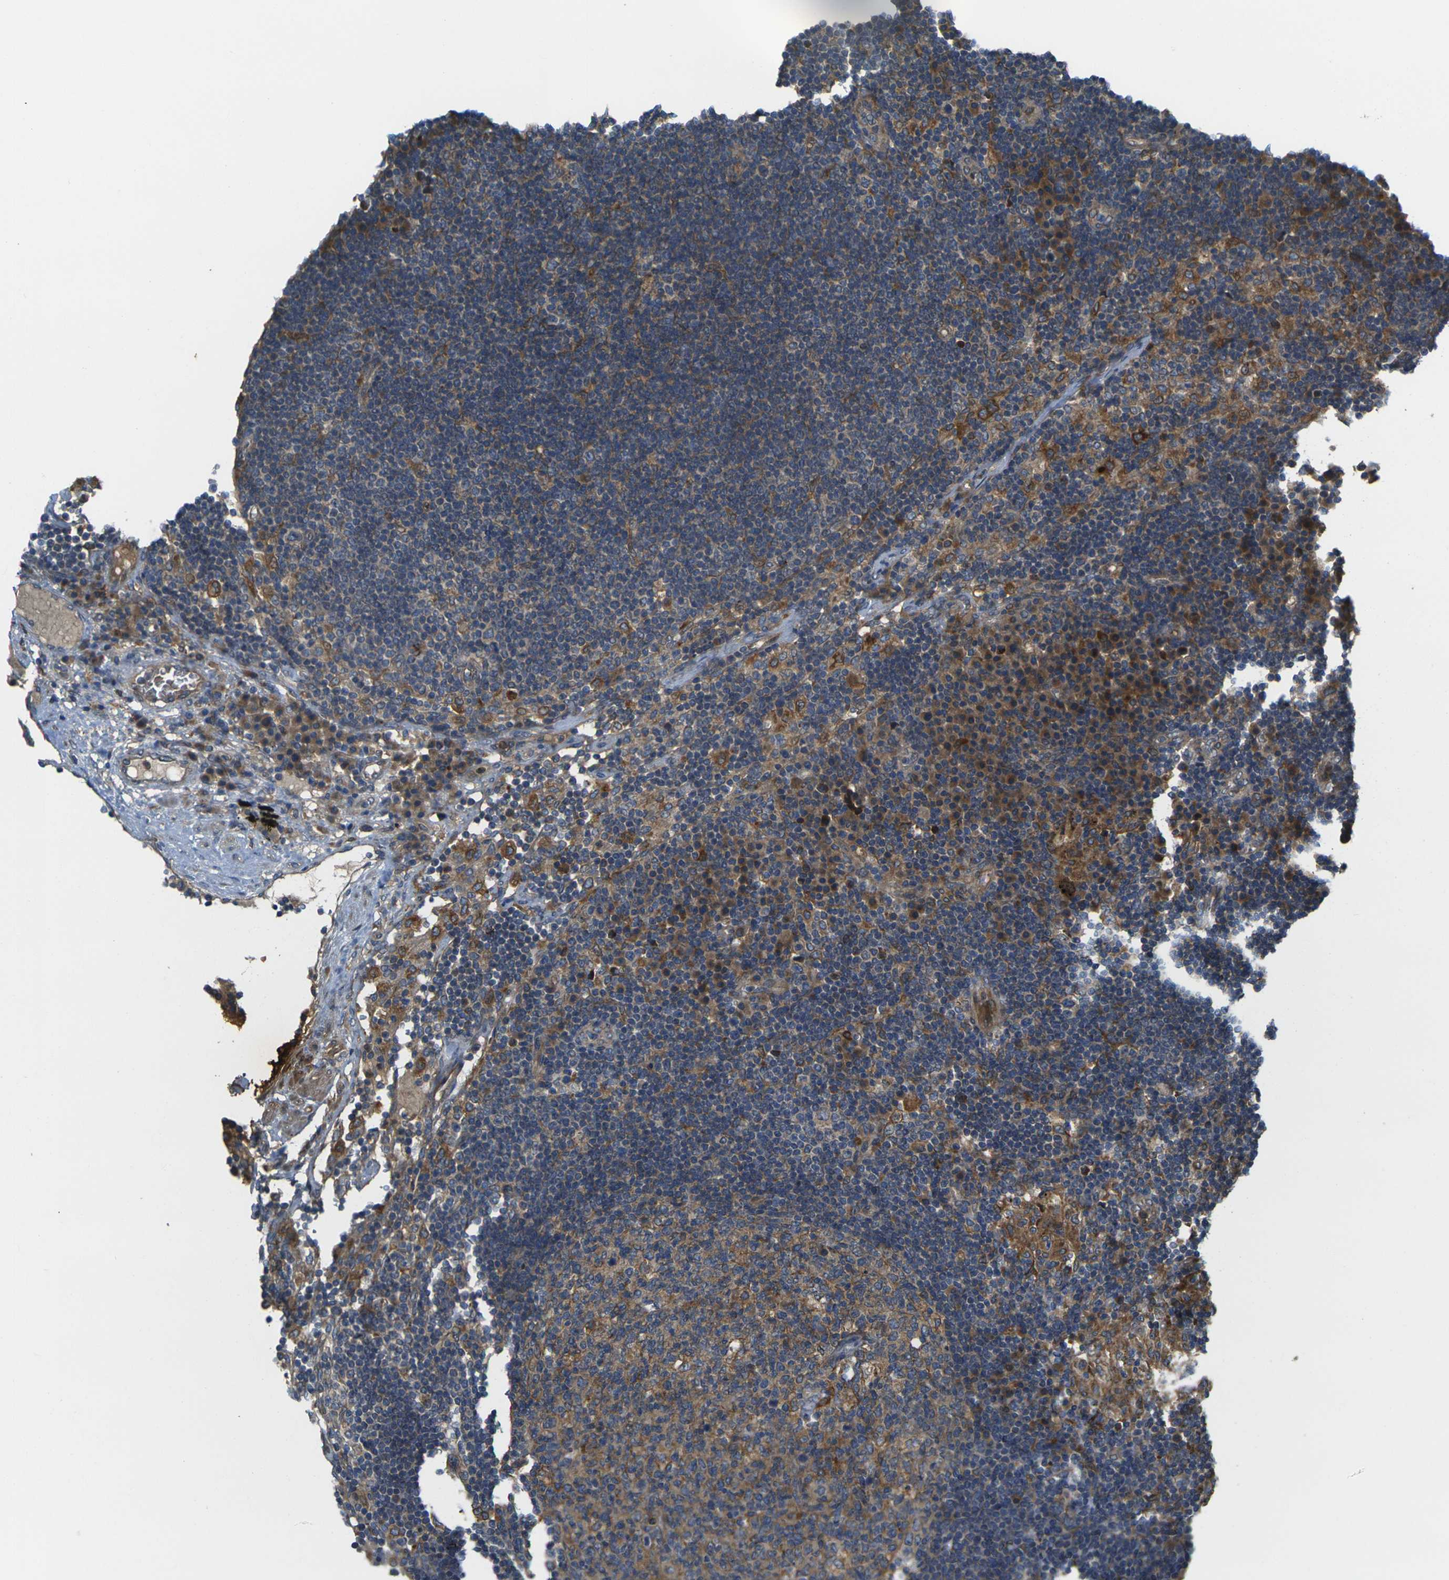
{"staining": {"intensity": "moderate", "quantity": "25%-75%", "location": "cytoplasmic/membranous"}, "tissue": "lymph node", "cell_type": "Germinal center cells", "image_type": "normal", "snomed": [{"axis": "morphology", "description": "Normal tissue, NOS"}, {"axis": "morphology", "description": "Squamous cell carcinoma, metastatic, NOS"}, {"axis": "topography", "description": "Lymph node"}], "caption": "Unremarkable lymph node exhibits moderate cytoplasmic/membranous positivity in approximately 25%-75% of germinal center cells, visualized by immunohistochemistry.", "gene": "FZD1", "patient": {"sex": "female", "age": 53}}